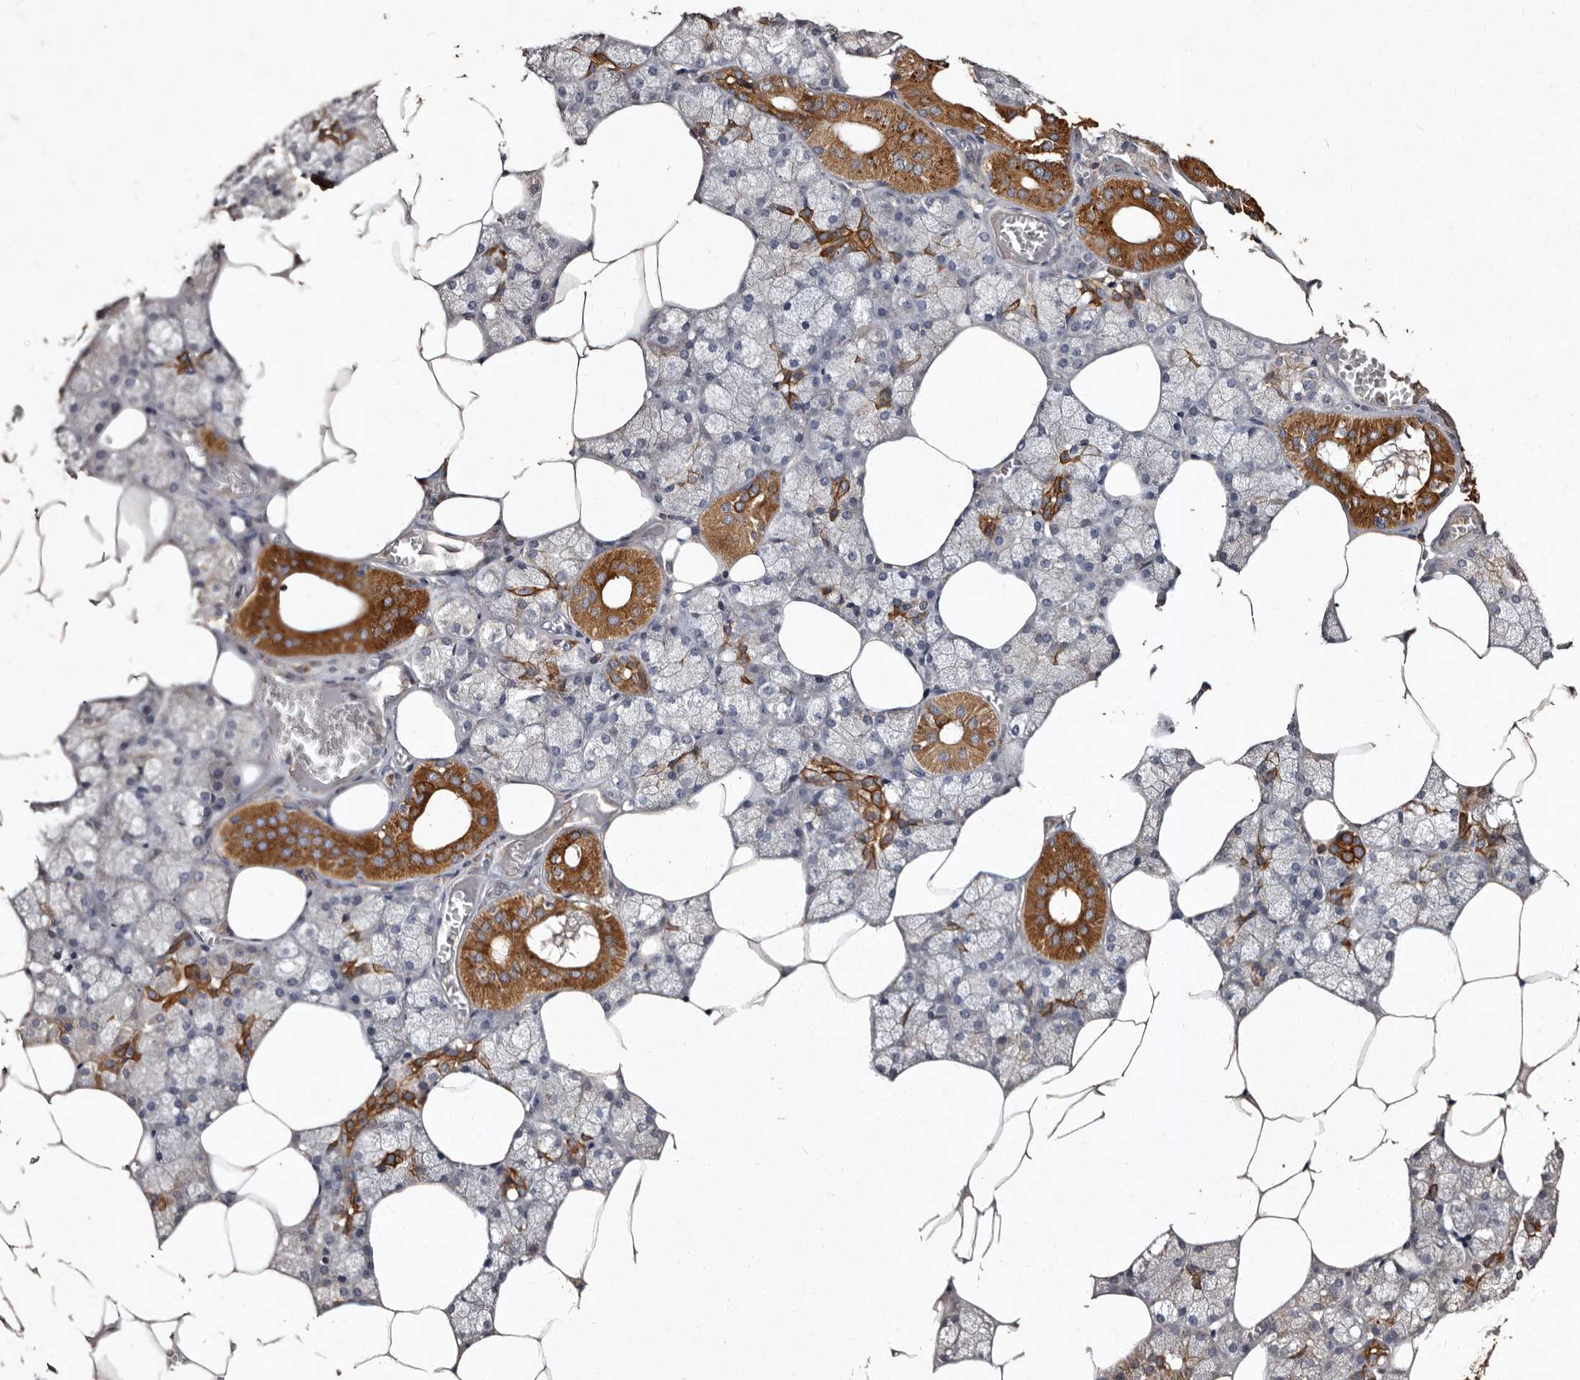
{"staining": {"intensity": "moderate", "quantity": ">75%", "location": "cytoplasmic/membranous"}, "tissue": "salivary gland", "cell_type": "Glandular cells", "image_type": "normal", "snomed": [{"axis": "morphology", "description": "Normal tissue, NOS"}, {"axis": "topography", "description": "Salivary gland"}], "caption": "Protein analysis of benign salivary gland reveals moderate cytoplasmic/membranous expression in about >75% of glandular cells.", "gene": "TFB1M", "patient": {"sex": "male", "age": 62}}